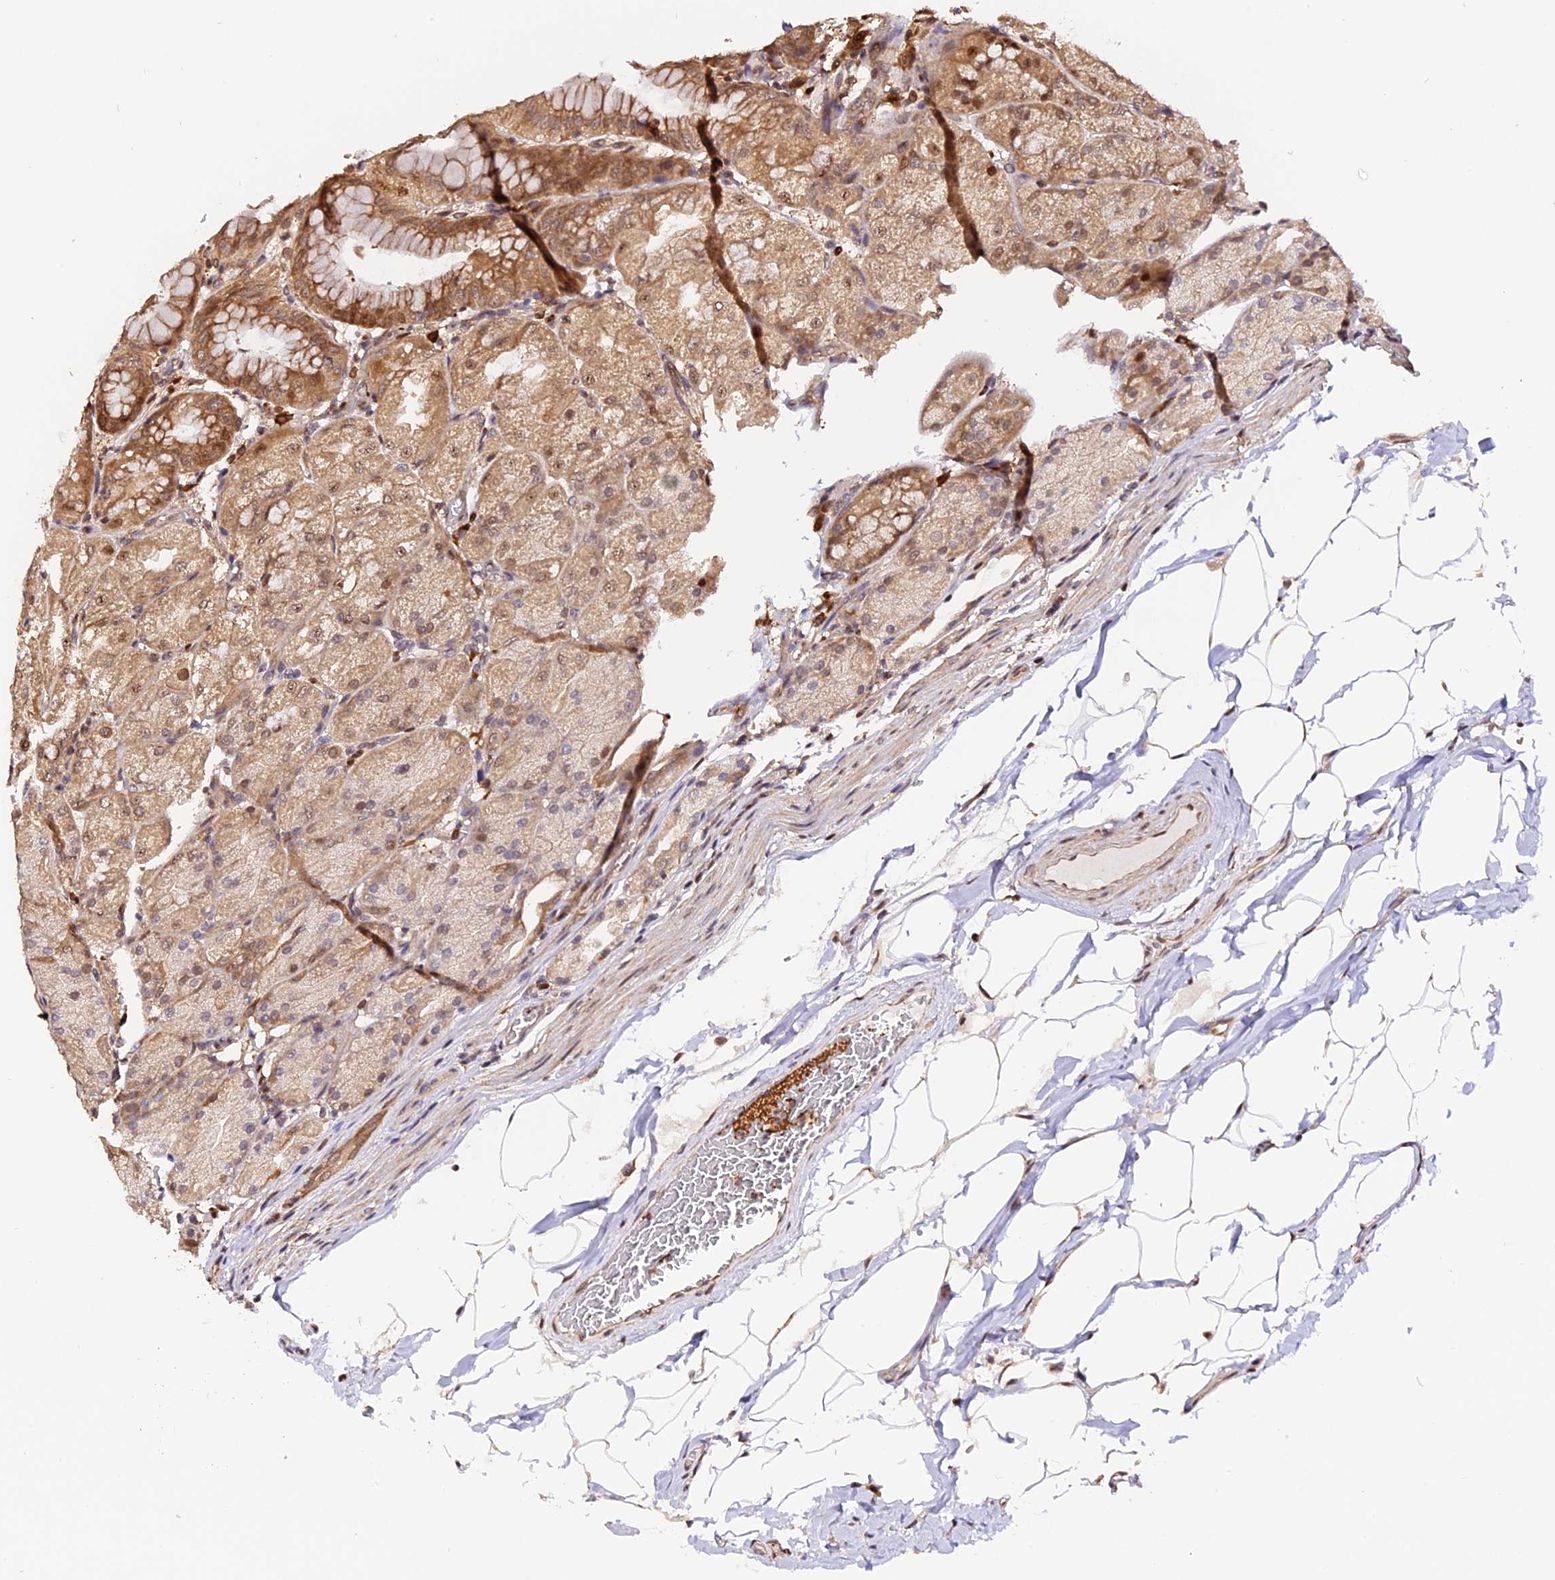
{"staining": {"intensity": "moderate", "quantity": ">75%", "location": "cytoplasmic/membranous,nuclear"}, "tissue": "stomach", "cell_type": "Glandular cells", "image_type": "normal", "snomed": [{"axis": "morphology", "description": "Normal tissue, NOS"}, {"axis": "topography", "description": "Stomach, upper"}, {"axis": "topography", "description": "Stomach, lower"}], "caption": "This image demonstrates benign stomach stained with immunohistochemistry (IHC) to label a protein in brown. The cytoplasmic/membranous,nuclear of glandular cells show moderate positivity for the protein. Nuclei are counter-stained blue.", "gene": "HERPUD1", "patient": {"sex": "male", "age": 62}}